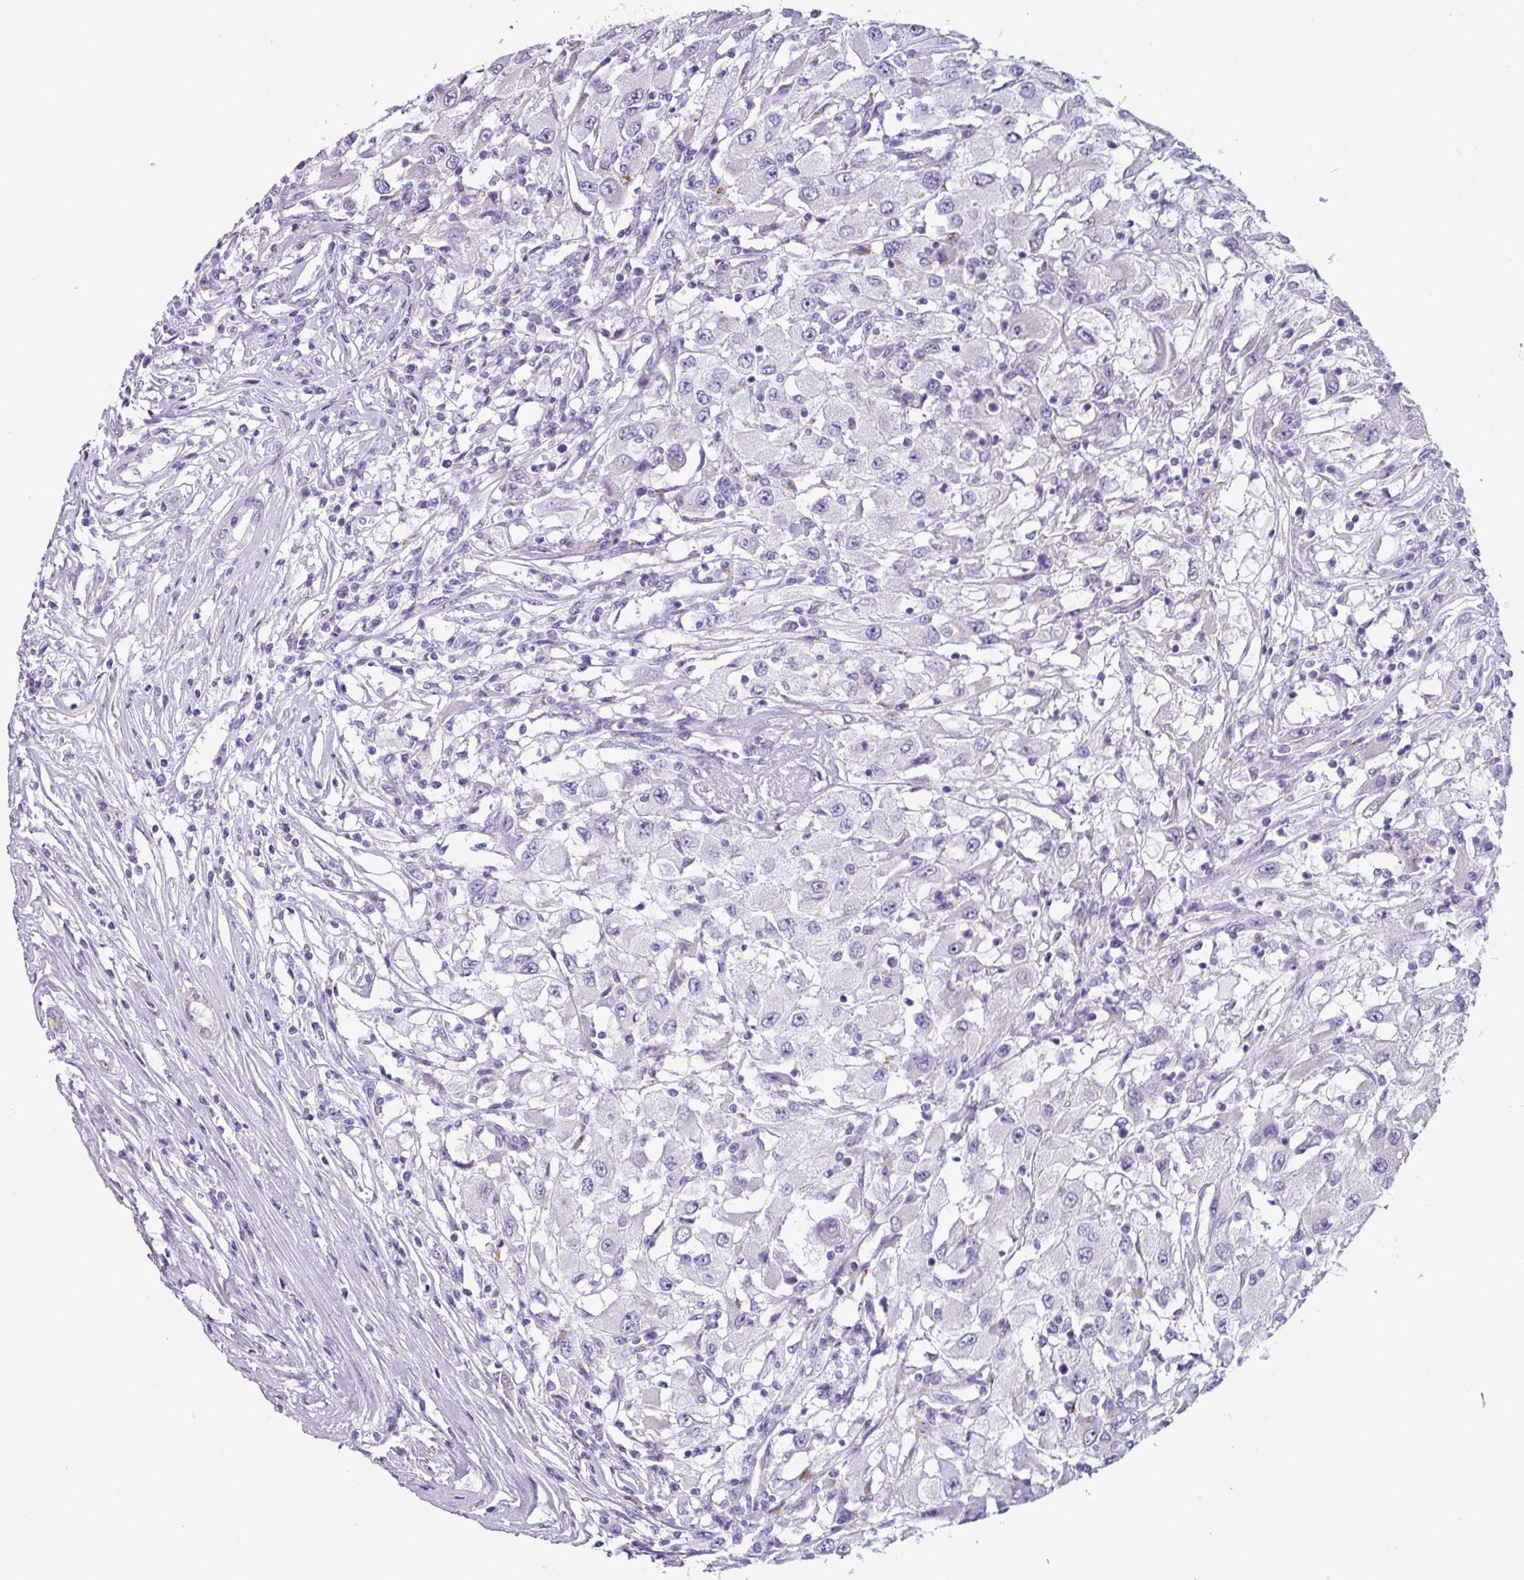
{"staining": {"intensity": "negative", "quantity": "none", "location": "none"}, "tissue": "renal cancer", "cell_type": "Tumor cells", "image_type": "cancer", "snomed": [{"axis": "morphology", "description": "Adenocarcinoma, NOS"}, {"axis": "topography", "description": "Kidney"}], "caption": "Renal cancer (adenocarcinoma) was stained to show a protein in brown. There is no significant expression in tumor cells.", "gene": "NCCRP1", "patient": {"sex": "female", "age": 67}}